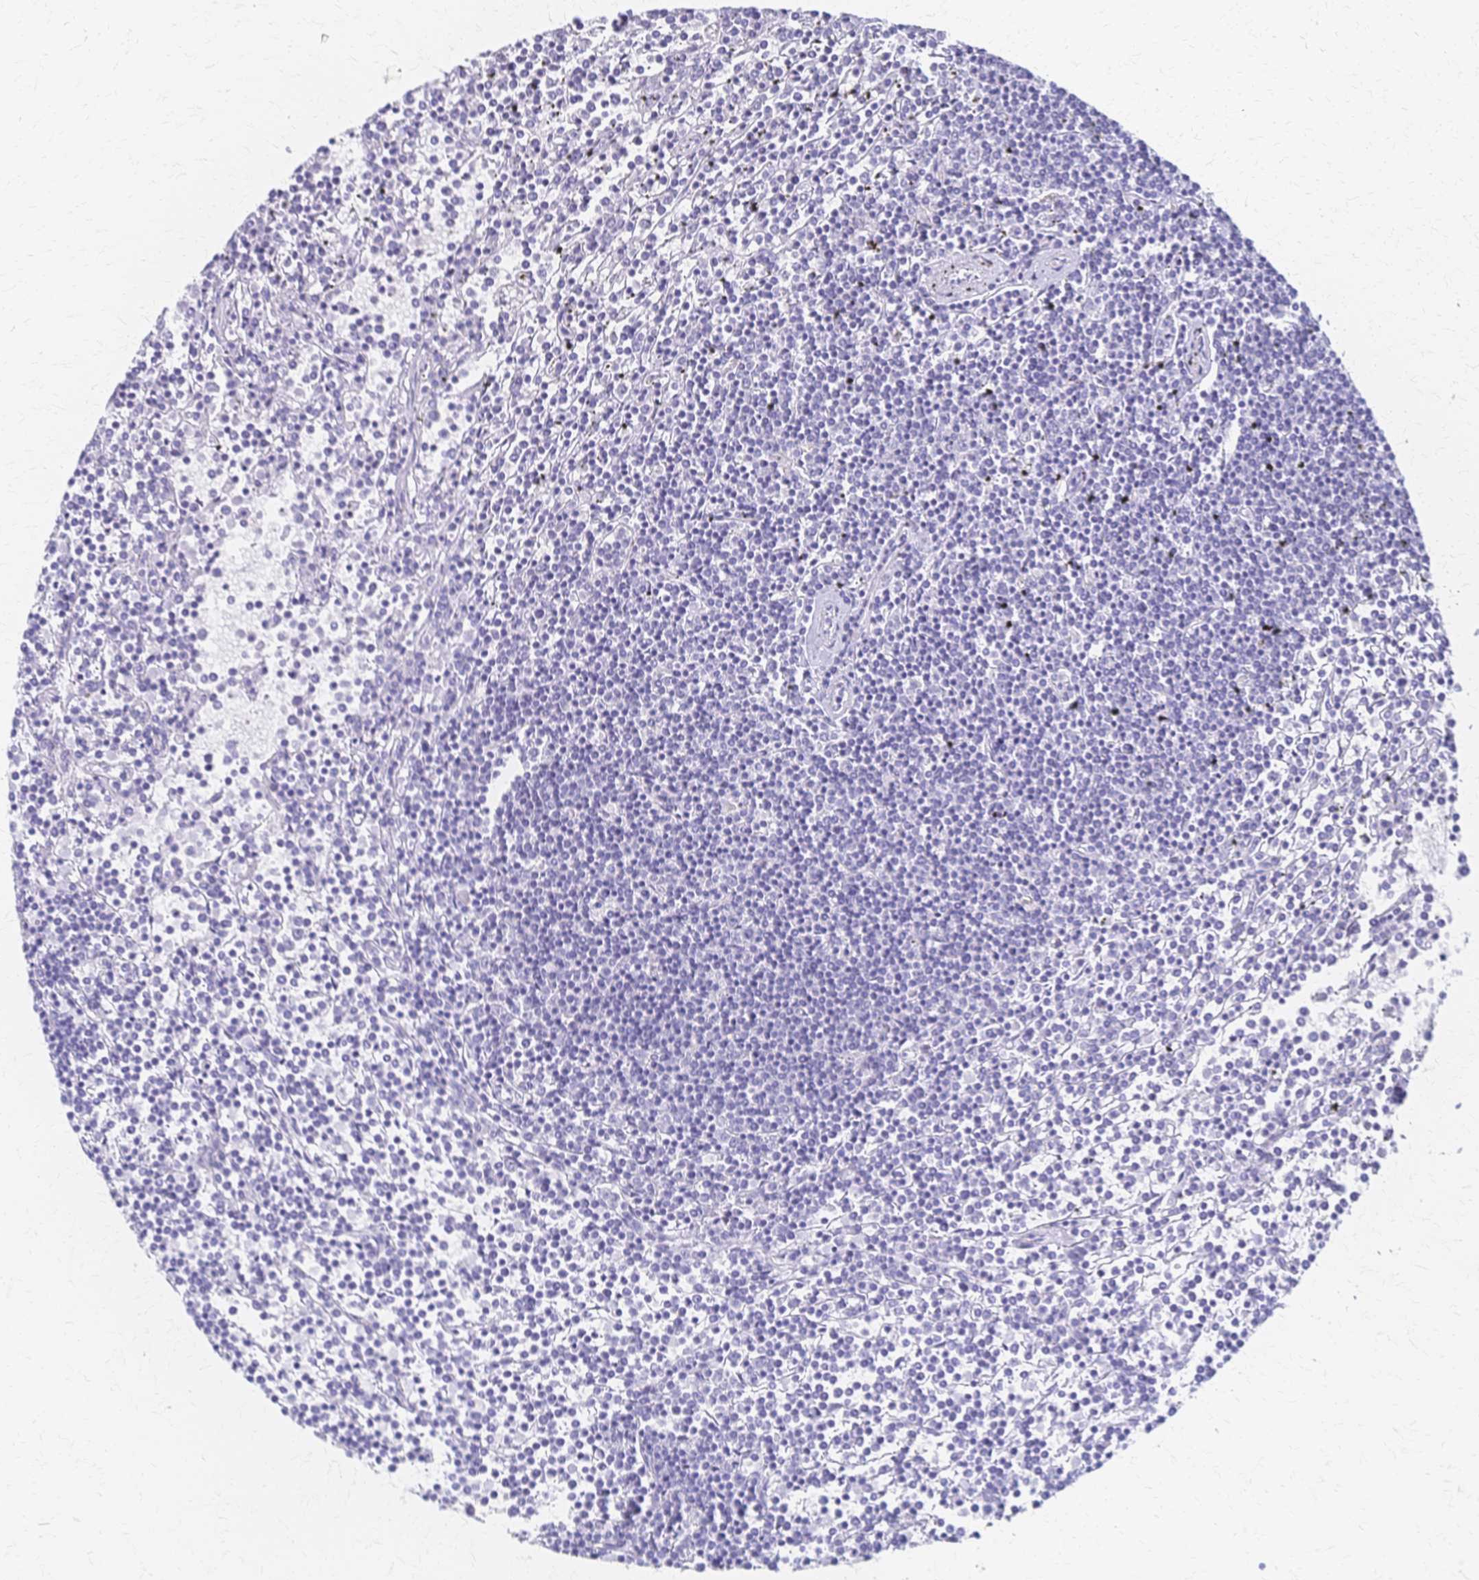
{"staining": {"intensity": "negative", "quantity": "none", "location": "none"}, "tissue": "lymphoma", "cell_type": "Tumor cells", "image_type": "cancer", "snomed": [{"axis": "morphology", "description": "Malignant lymphoma, non-Hodgkin's type, Low grade"}, {"axis": "topography", "description": "Spleen"}], "caption": "Tumor cells show no significant protein positivity in malignant lymphoma, non-Hodgkin's type (low-grade).", "gene": "CYB5A", "patient": {"sex": "female", "age": 19}}